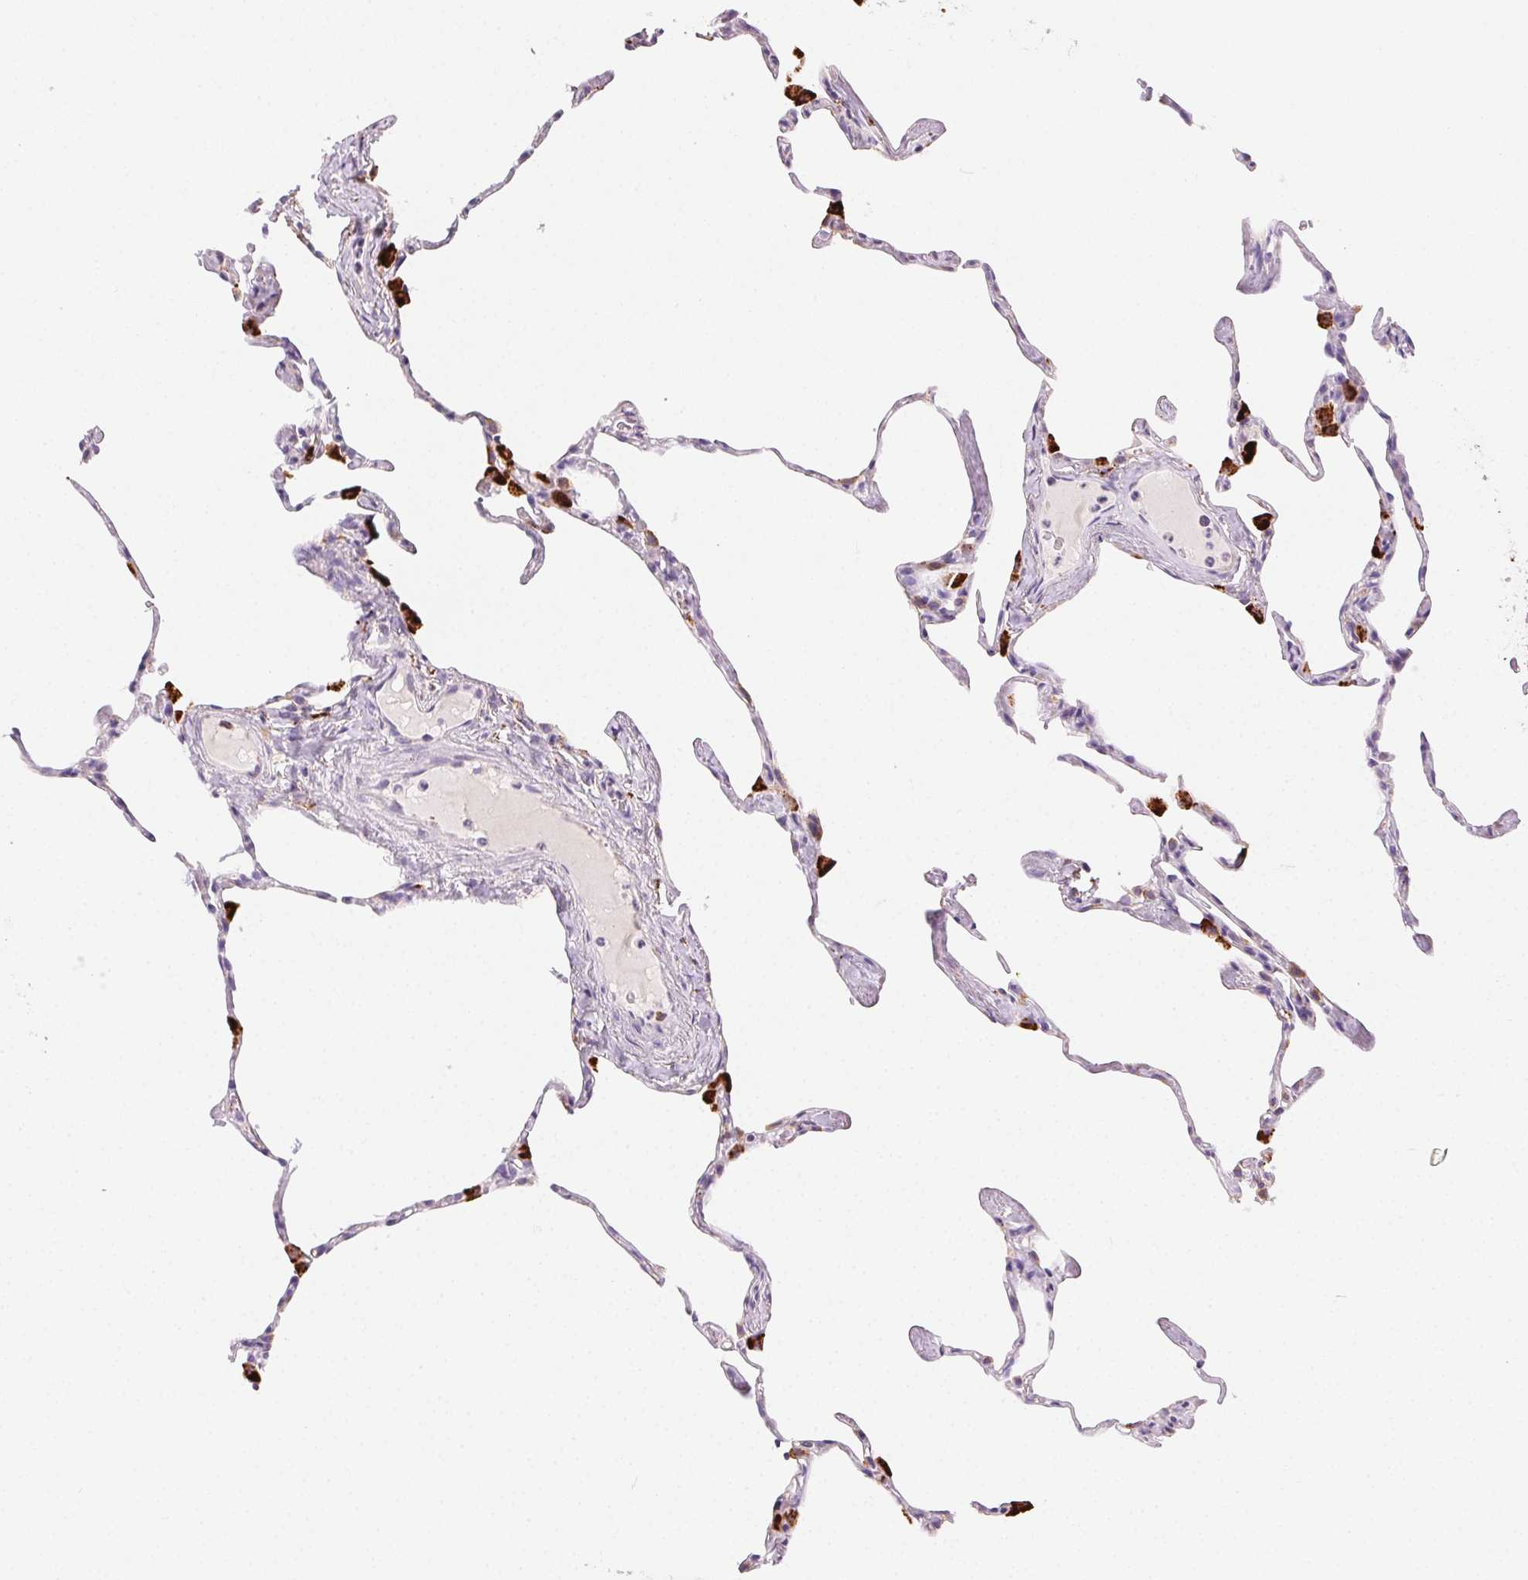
{"staining": {"intensity": "negative", "quantity": "none", "location": "none"}, "tissue": "lung", "cell_type": "Alveolar cells", "image_type": "normal", "snomed": [{"axis": "morphology", "description": "Normal tissue, NOS"}, {"axis": "topography", "description": "Lung"}], "caption": "The photomicrograph displays no staining of alveolar cells in normal lung. Nuclei are stained in blue.", "gene": "SCPEP1", "patient": {"sex": "male", "age": 65}}